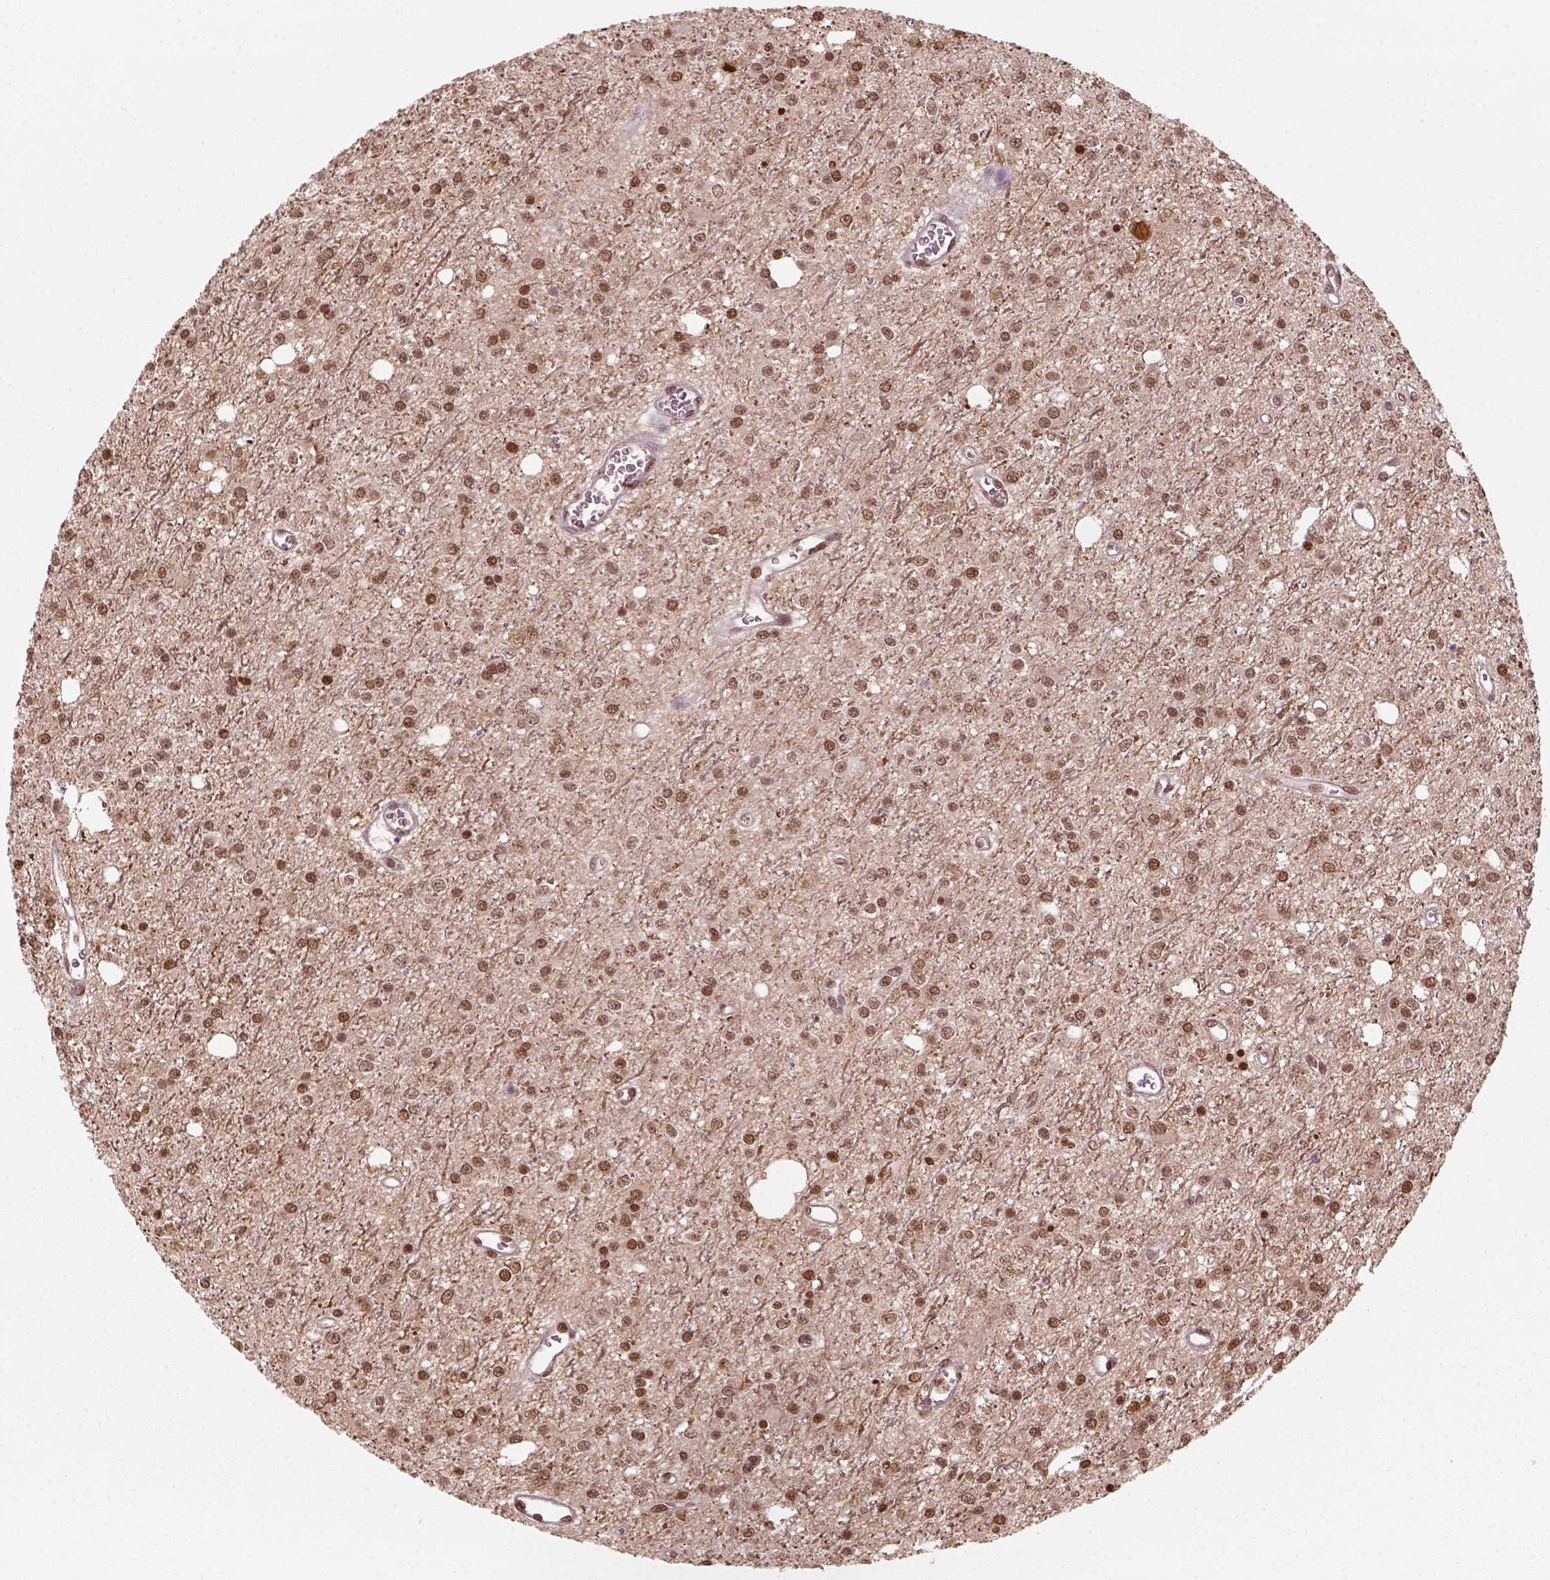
{"staining": {"intensity": "moderate", "quantity": ">75%", "location": "nuclear"}, "tissue": "glioma", "cell_type": "Tumor cells", "image_type": "cancer", "snomed": [{"axis": "morphology", "description": "Glioma, malignant, Low grade"}, {"axis": "topography", "description": "Brain"}], "caption": "This micrograph exhibits malignant low-grade glioma stained with immunohistochemistry to label a protein in brown. The nuclear of tumor cells show moderate positivity for the protein. Nuclei are counter-stained blue.", "gene": "GOT1", "patient": {"sex": "female", "age": 45}}